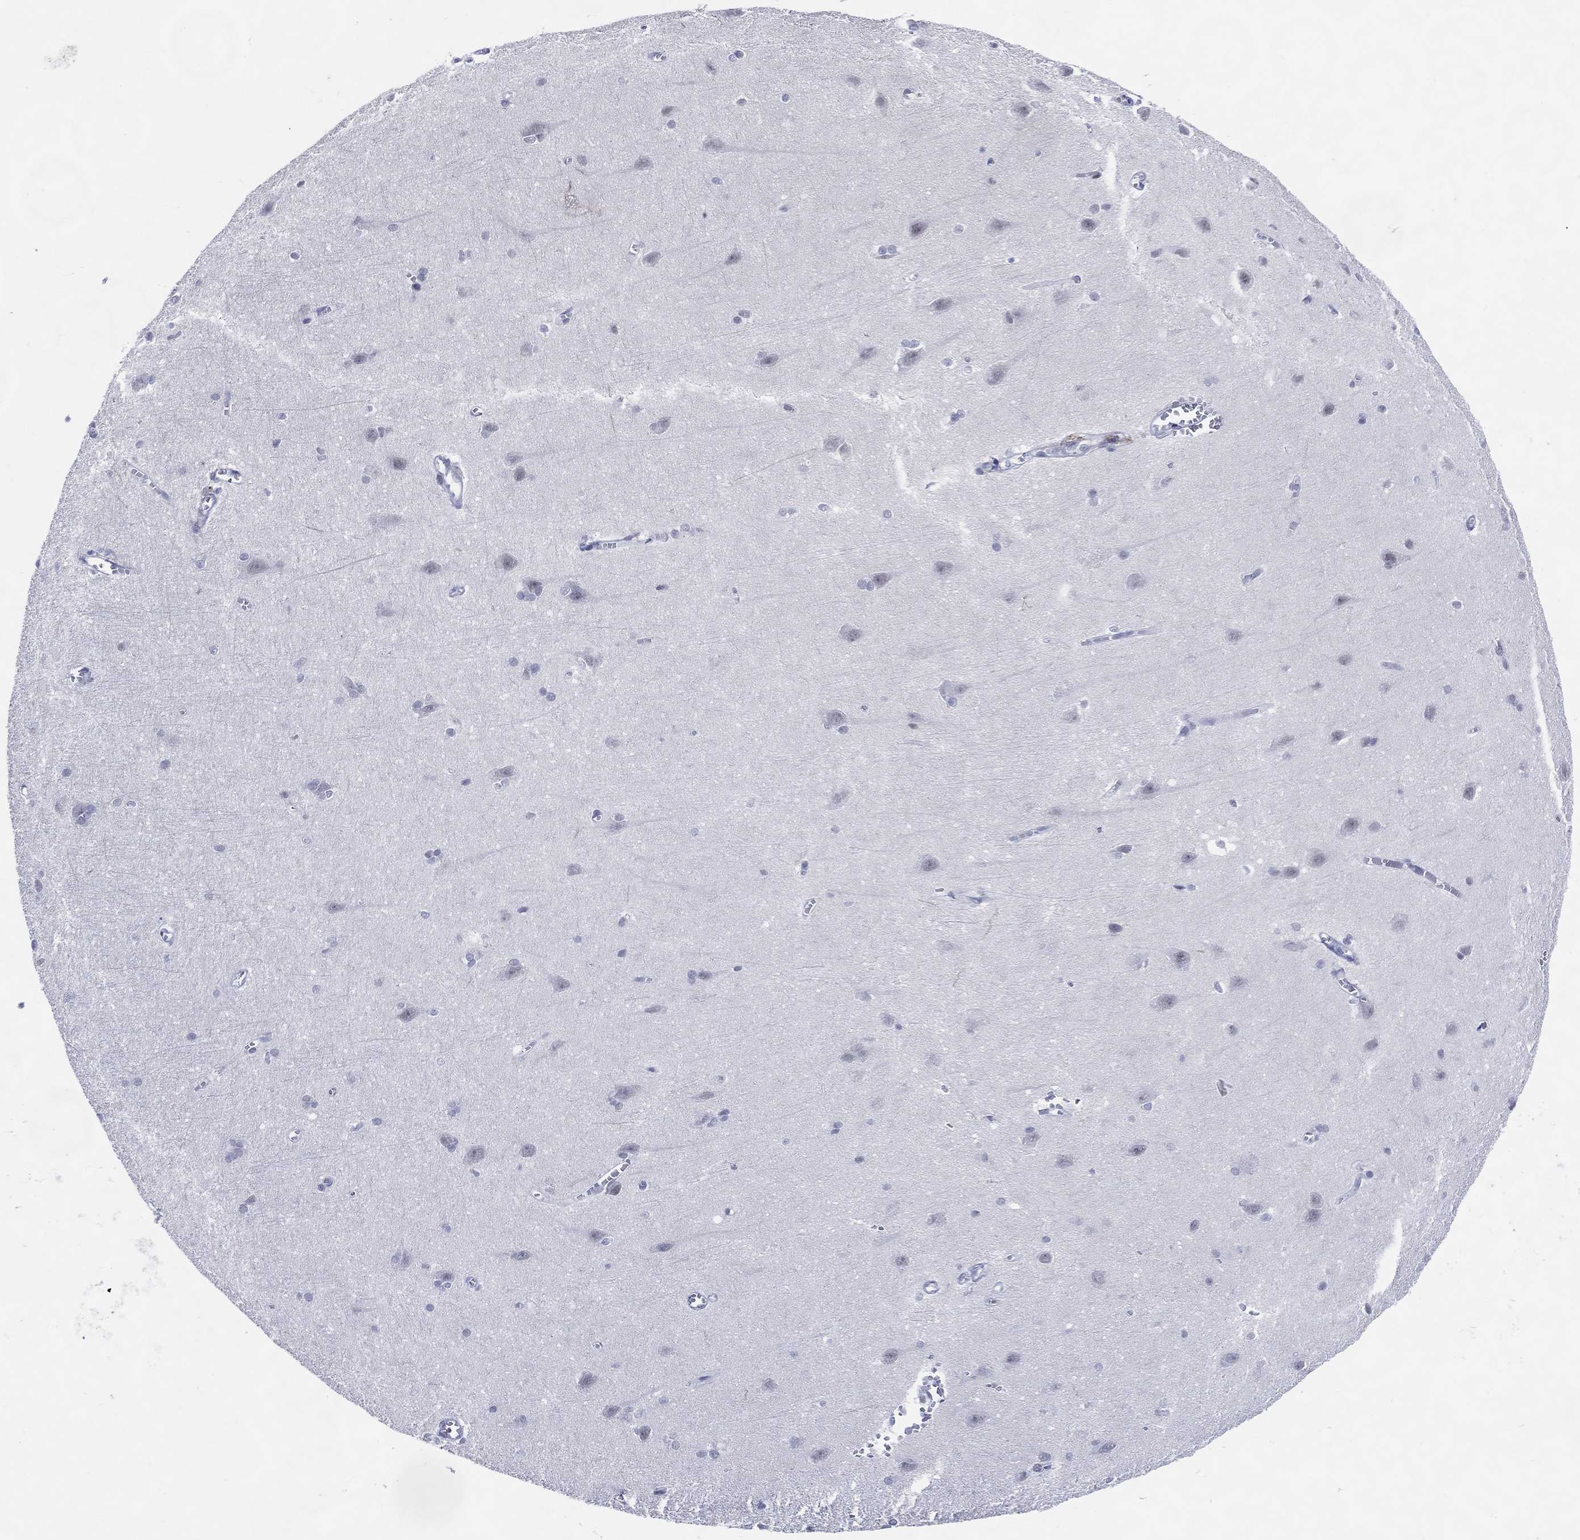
{"staining": {"intensity": "negative", "quantity": "none", "location": "none"}, "tissue": "cerebral cortex", "cell_type": "Endothelial cells", "image_type": "normal", "snomed": [{"axis": "morphology", "description": "Normal tissue, NOS"}, {"axis": "topography", "description": "Cerebral cortex"}], "caption": "DAB (3,3'-diaminobenzidine) immunohistochemical staining of unremarkable human cerebral cortex displays no significant positivity in endothelial cells.", "gene": "CFAP58", "patient": {"sex": "male", "age": 37}}